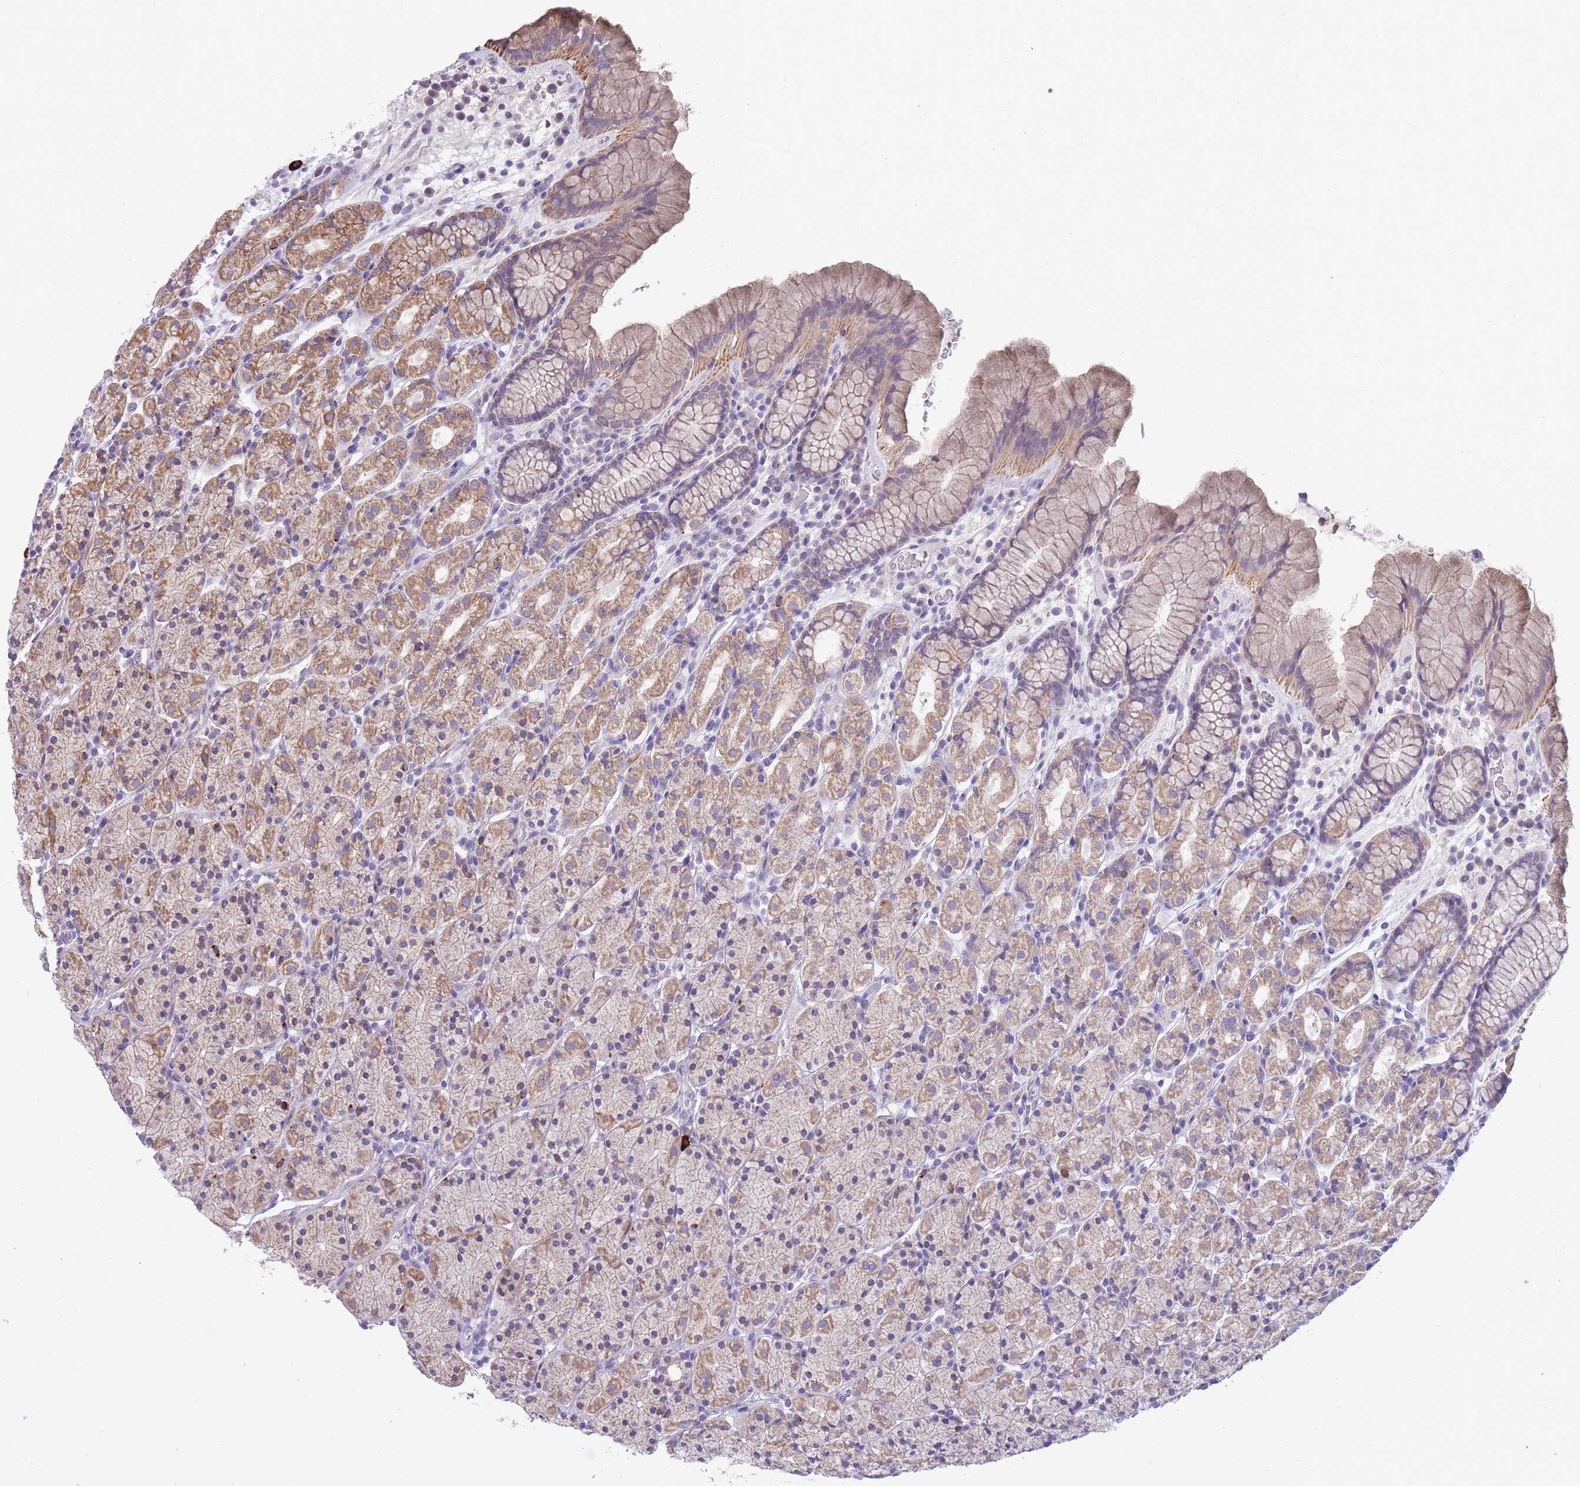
{"staining": {"intensity": "moderate", "quantity": ">75%", "location": "cytoplasmic/membranous"}, "tissue": "stomach", "cell_type": "Glandular cells", "image_type": "normal", "snomed": [{"axis": "morphology", "description": "Normal tissue, NOS"}, {"axis": "topography", "description": "Stomach, upper"}, {"axis": "topography", "description": "Stomach"}], "caption": "A brown stain highlights moderate cytoplasmic/membranous staining of a protein in glandular cells of unremarkable stomach. (Stains: DAB (3,3'-diaminobenzidine) in brown, nuclei in blue, Microscopy: brightfield microscopy at high magnification).", "gene": "RNF170", "patient": {"sex": "male", "age": 62}}